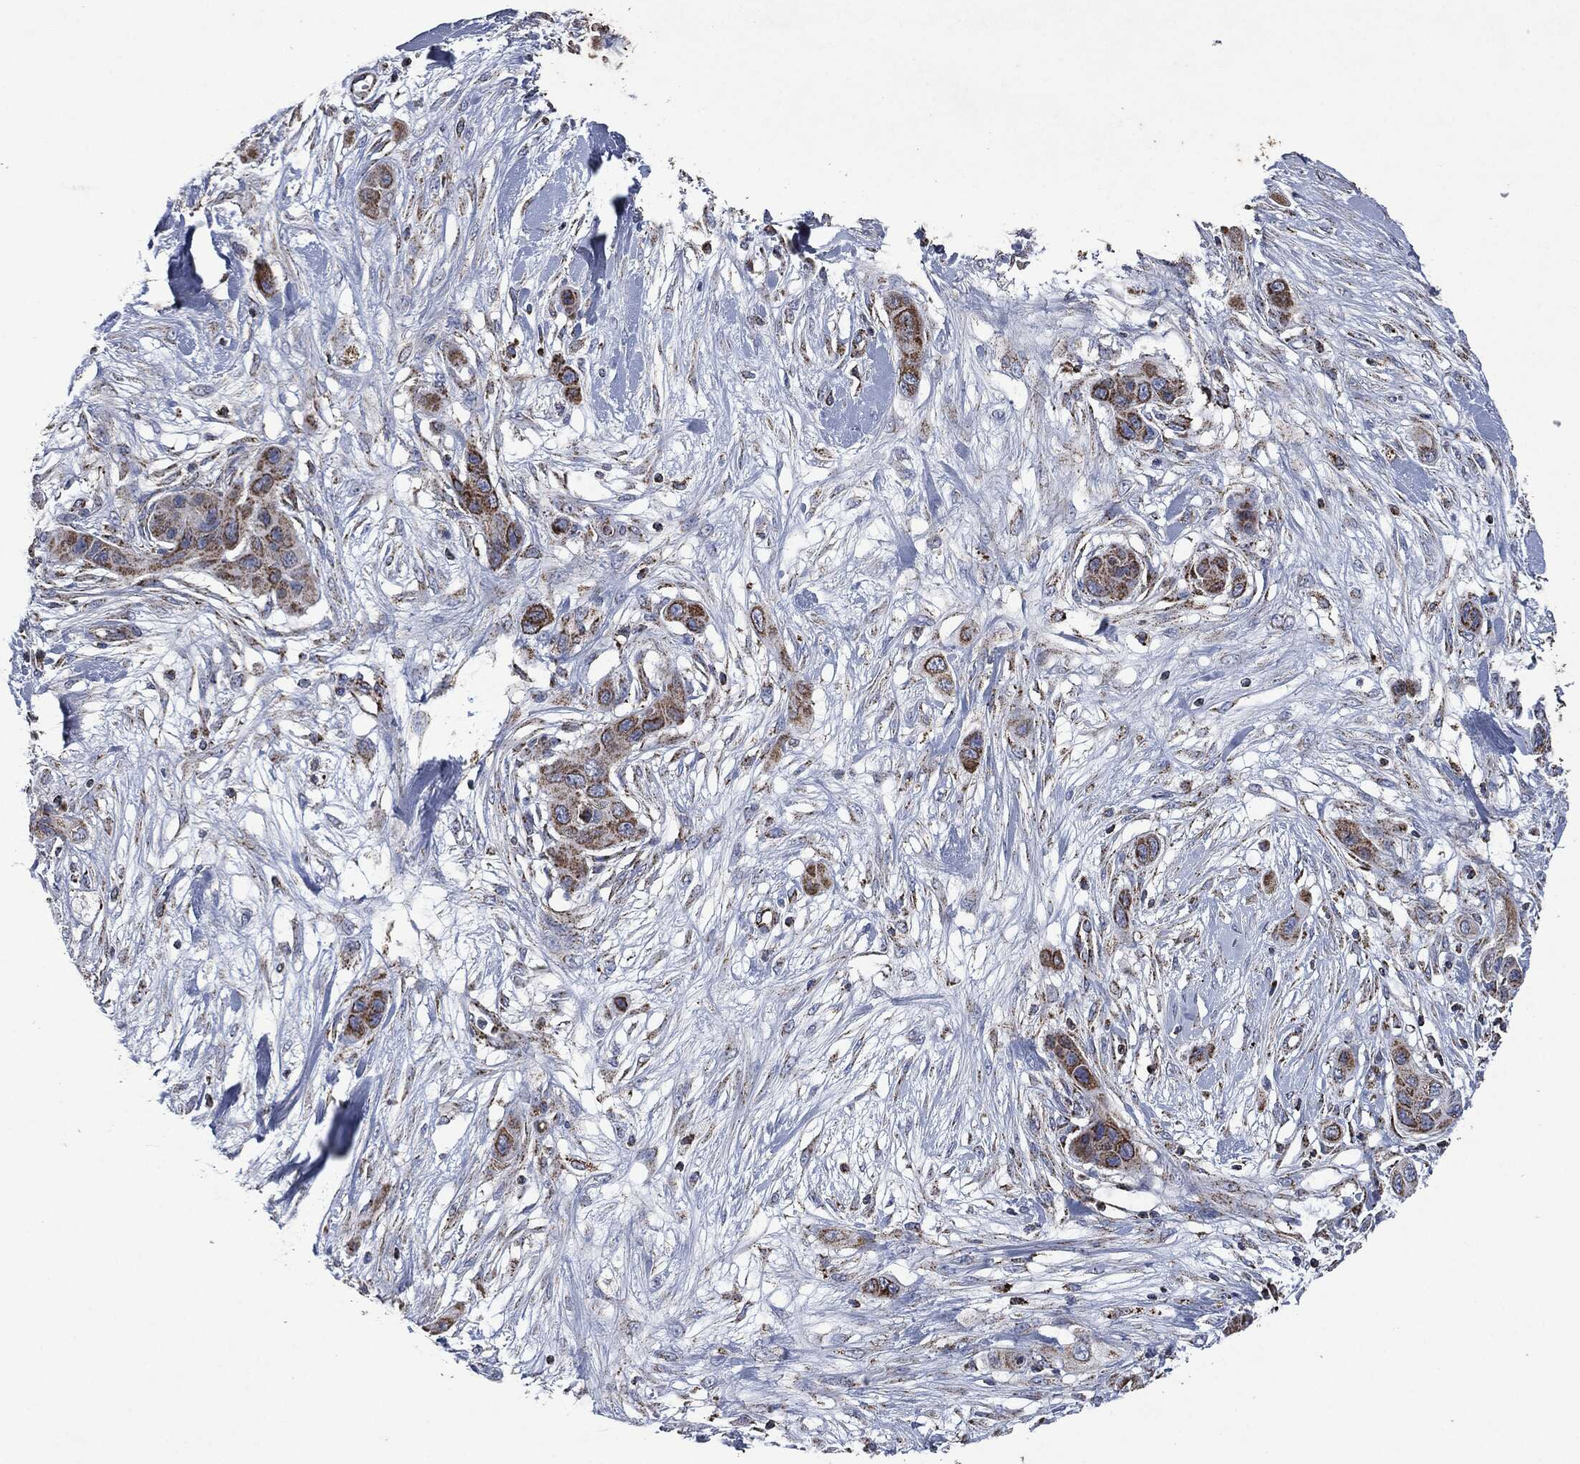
{"staining": {"intensity": "strong", "quantity": "25%-75%", "location": "cytoplasmic/membranous"}, "tissue": "skin cancer", "cell_type": "Tumor cells", "image_type": "cancer", "snomed": [{"axis": "morphology", "description": "Squamous cell carcinoma, NOS"}, {"axis": "topography", "description": "Skin"}], "caption": "Immunohistochemistry (IHC) of skin squamous cell carcinoma exhibits high levels of strong cytoplasmic/membranous positivity in approximately 25%-75% of tumor cells. (DAB (3,3'-diaminobenzidine) IHC with brightfield microscopy, high magnification).", "gene": "RYK", "patient": {"sex": "male", "age": 79}}